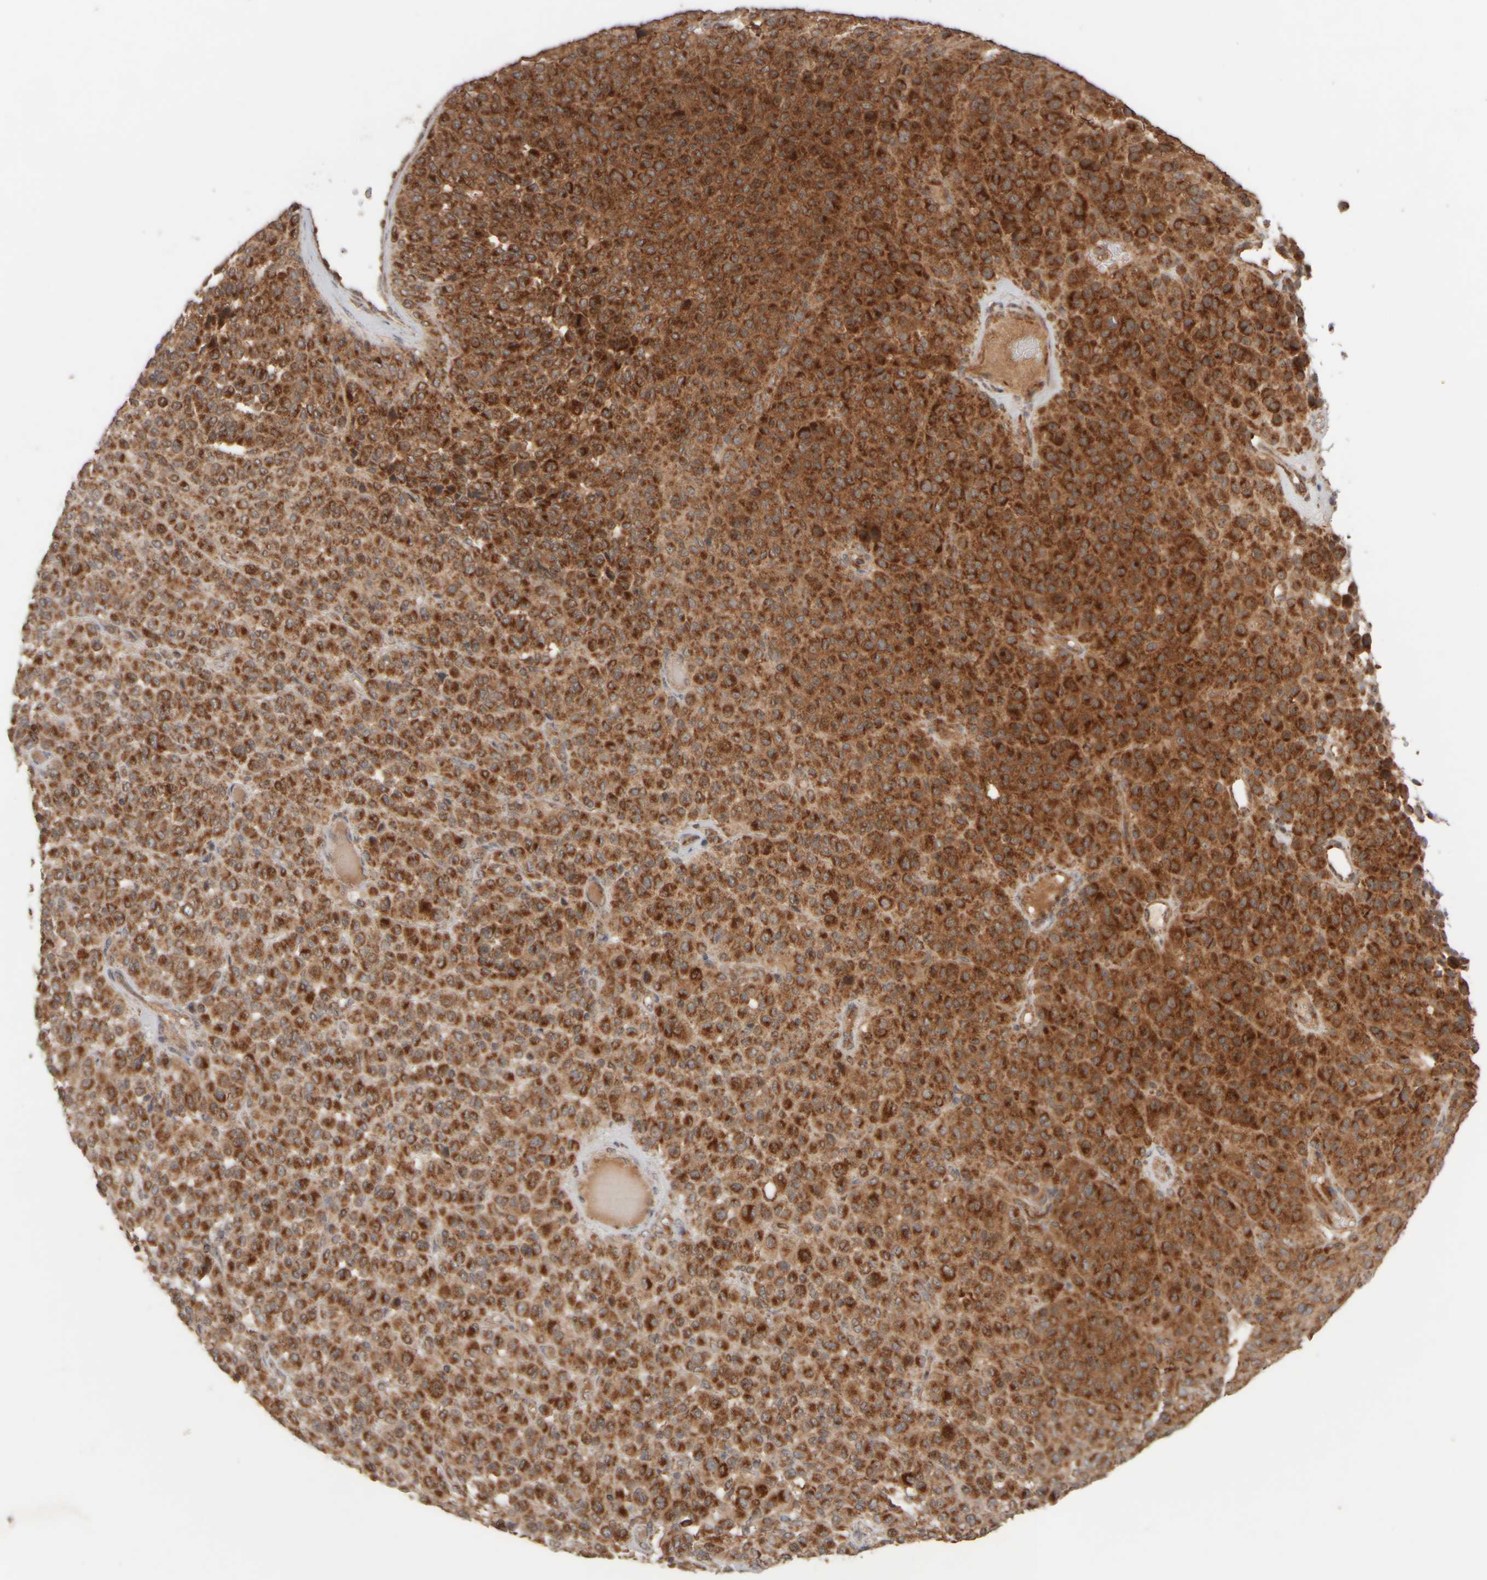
{"staining": {"intensity": "strong", "quantity": ">75%", "location": "cytoplasmic/membranous"}, "tissue": "melanoma", "cell_type": "Tumor cells", "image_type": "cancer", "snomed": [{"axis": "morphology", "description": "Malignant melanoma, Metastatic site"}, {"axis": "topography", "description": "Pancreas"}], "caption": "Immunohistochemical staining of melanoma exhibits strong cytoplasmic/membranous protein expression in about >75% of tumor cells.", "gene": "EIF2B3", "patient": {"sex": "female", "age": 30}}